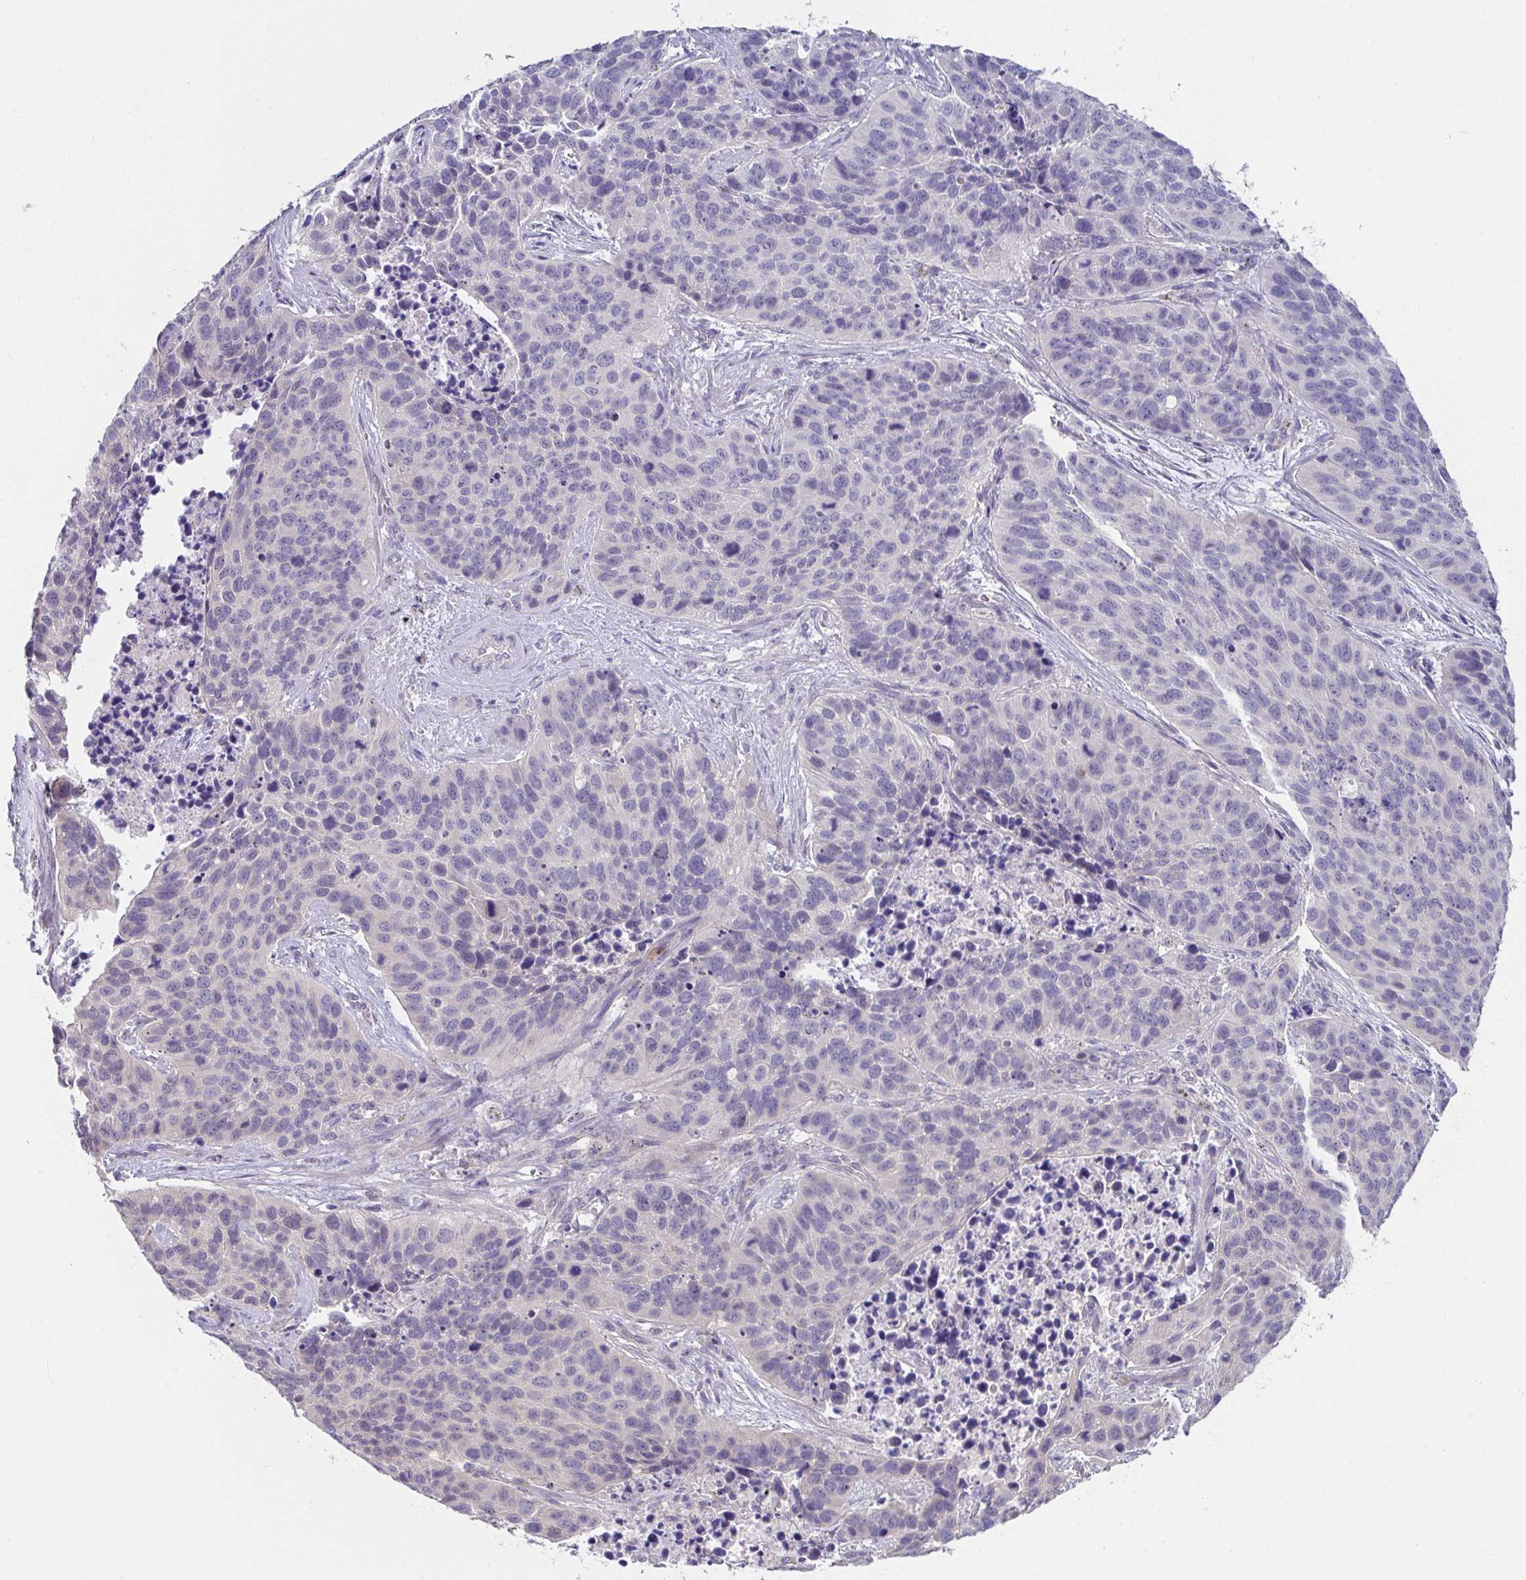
{"staining": {"intensity": "negative", "quantity": "none", "location": "none"}, "tissue": "lung cancer", "cell_type": "Tumor cells", "image_type": "cancer", "snomed": [{"axis": "morphology", "description": "Squamous cell carcinoma, NOS"}, {"axis": "topography", "description": "Lung"}], "caption": "The immunohistochemistry image has no significant staining in tumor cells of lung squamous cell carcinoma tissue.", "gene": "CXCR1", "patient": {"sex": "male", "age": 62}}